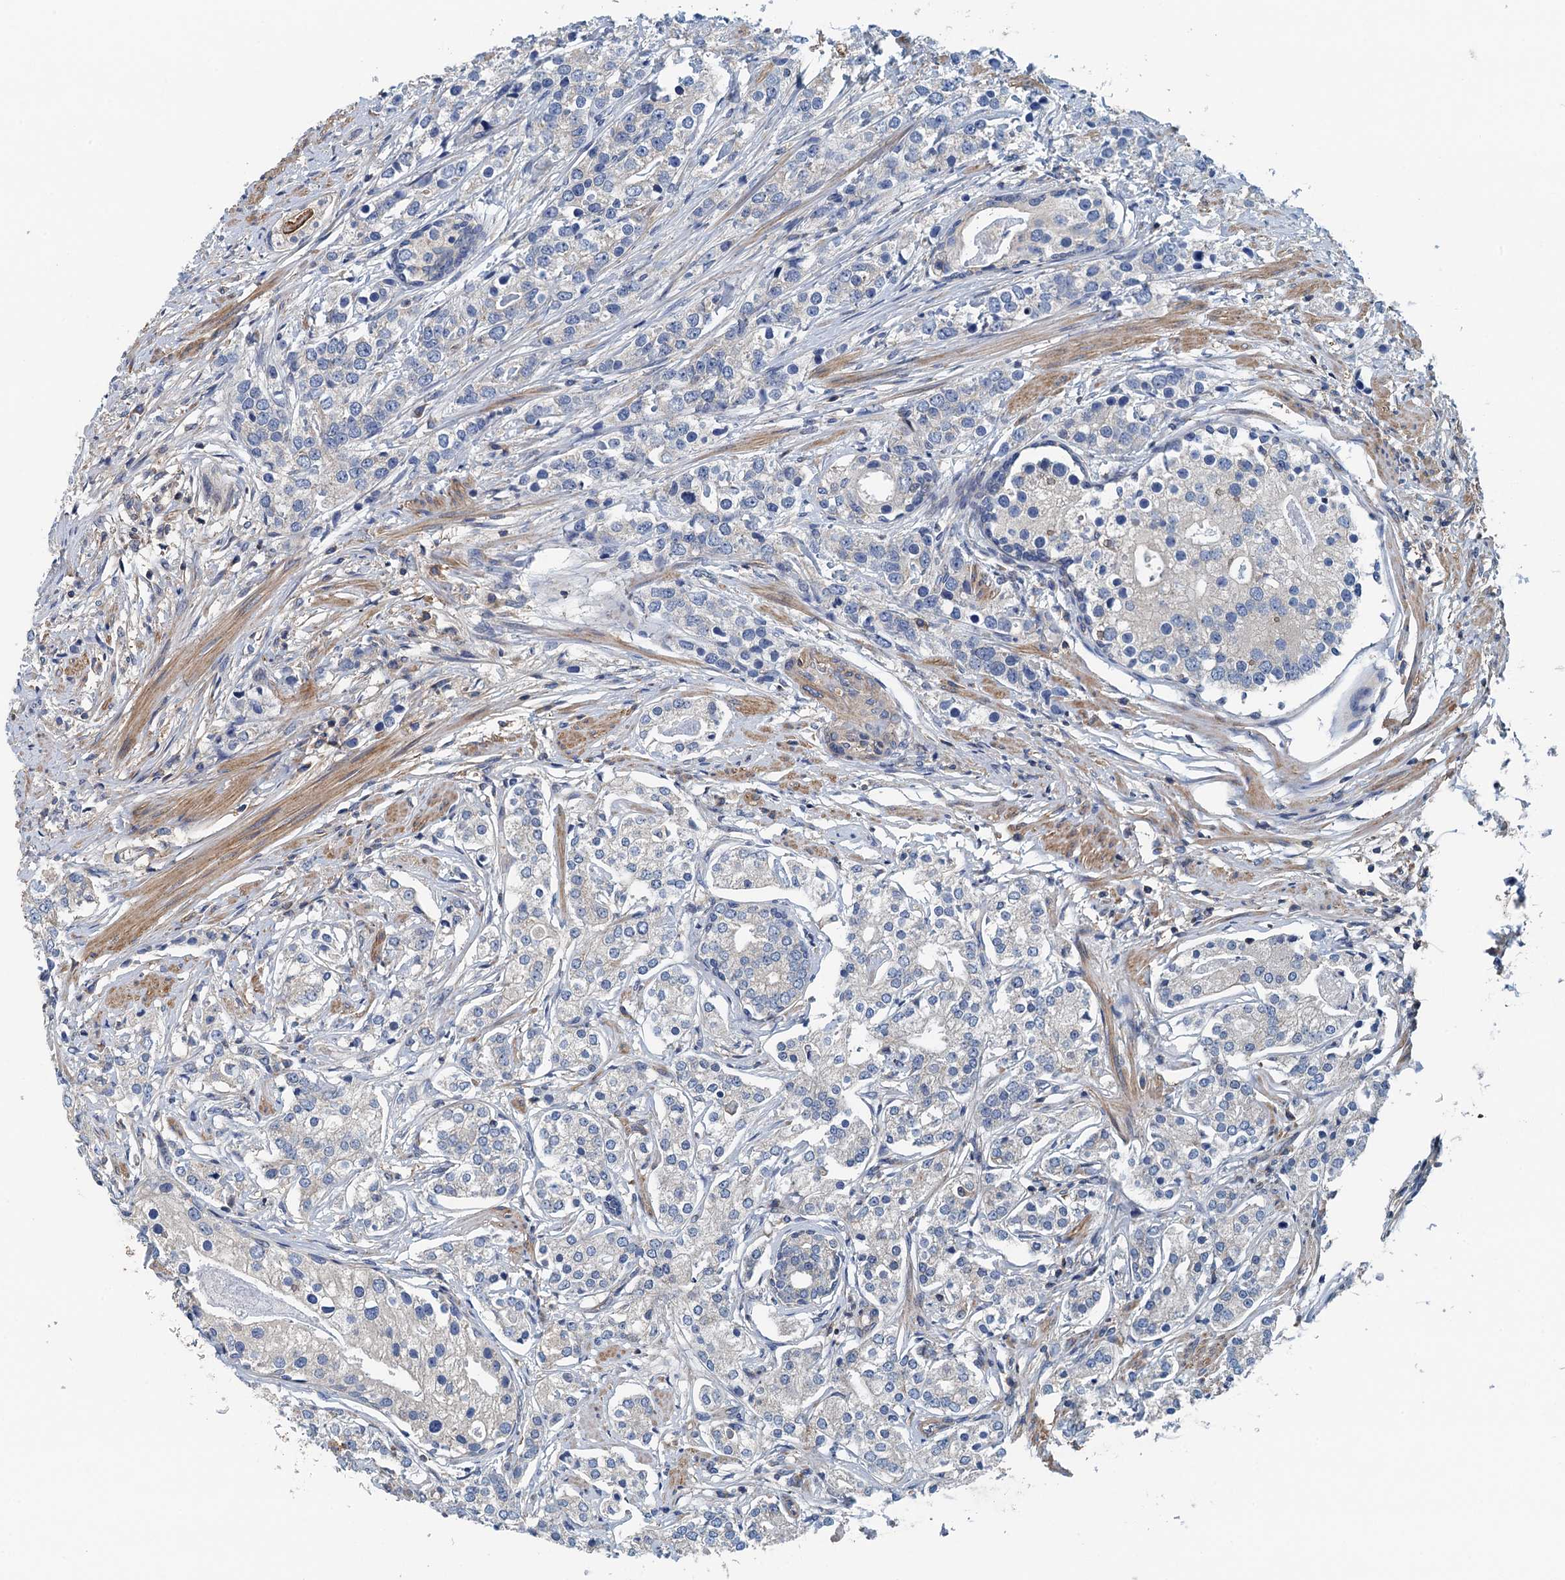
{"staining": {"intensity": "negative", "quantity": "none", "location": "none"}, "tissue": "prostate cancer", "cell_type": "Tumor cells", "image_type": "cancer", "snomed": [{"axis": "morphology", "description": "Adenocarcinoma, High grade"}, {"axis": "topography", "description": "Prostate"}], "caption": "DAB immunohistochemical staining of high-grade adenocarcinoma (prostate) exhibits no significant expression in tumor cells.", "gene": "PPP1R14D", "patient": {"sex": "male", "age": 69}}